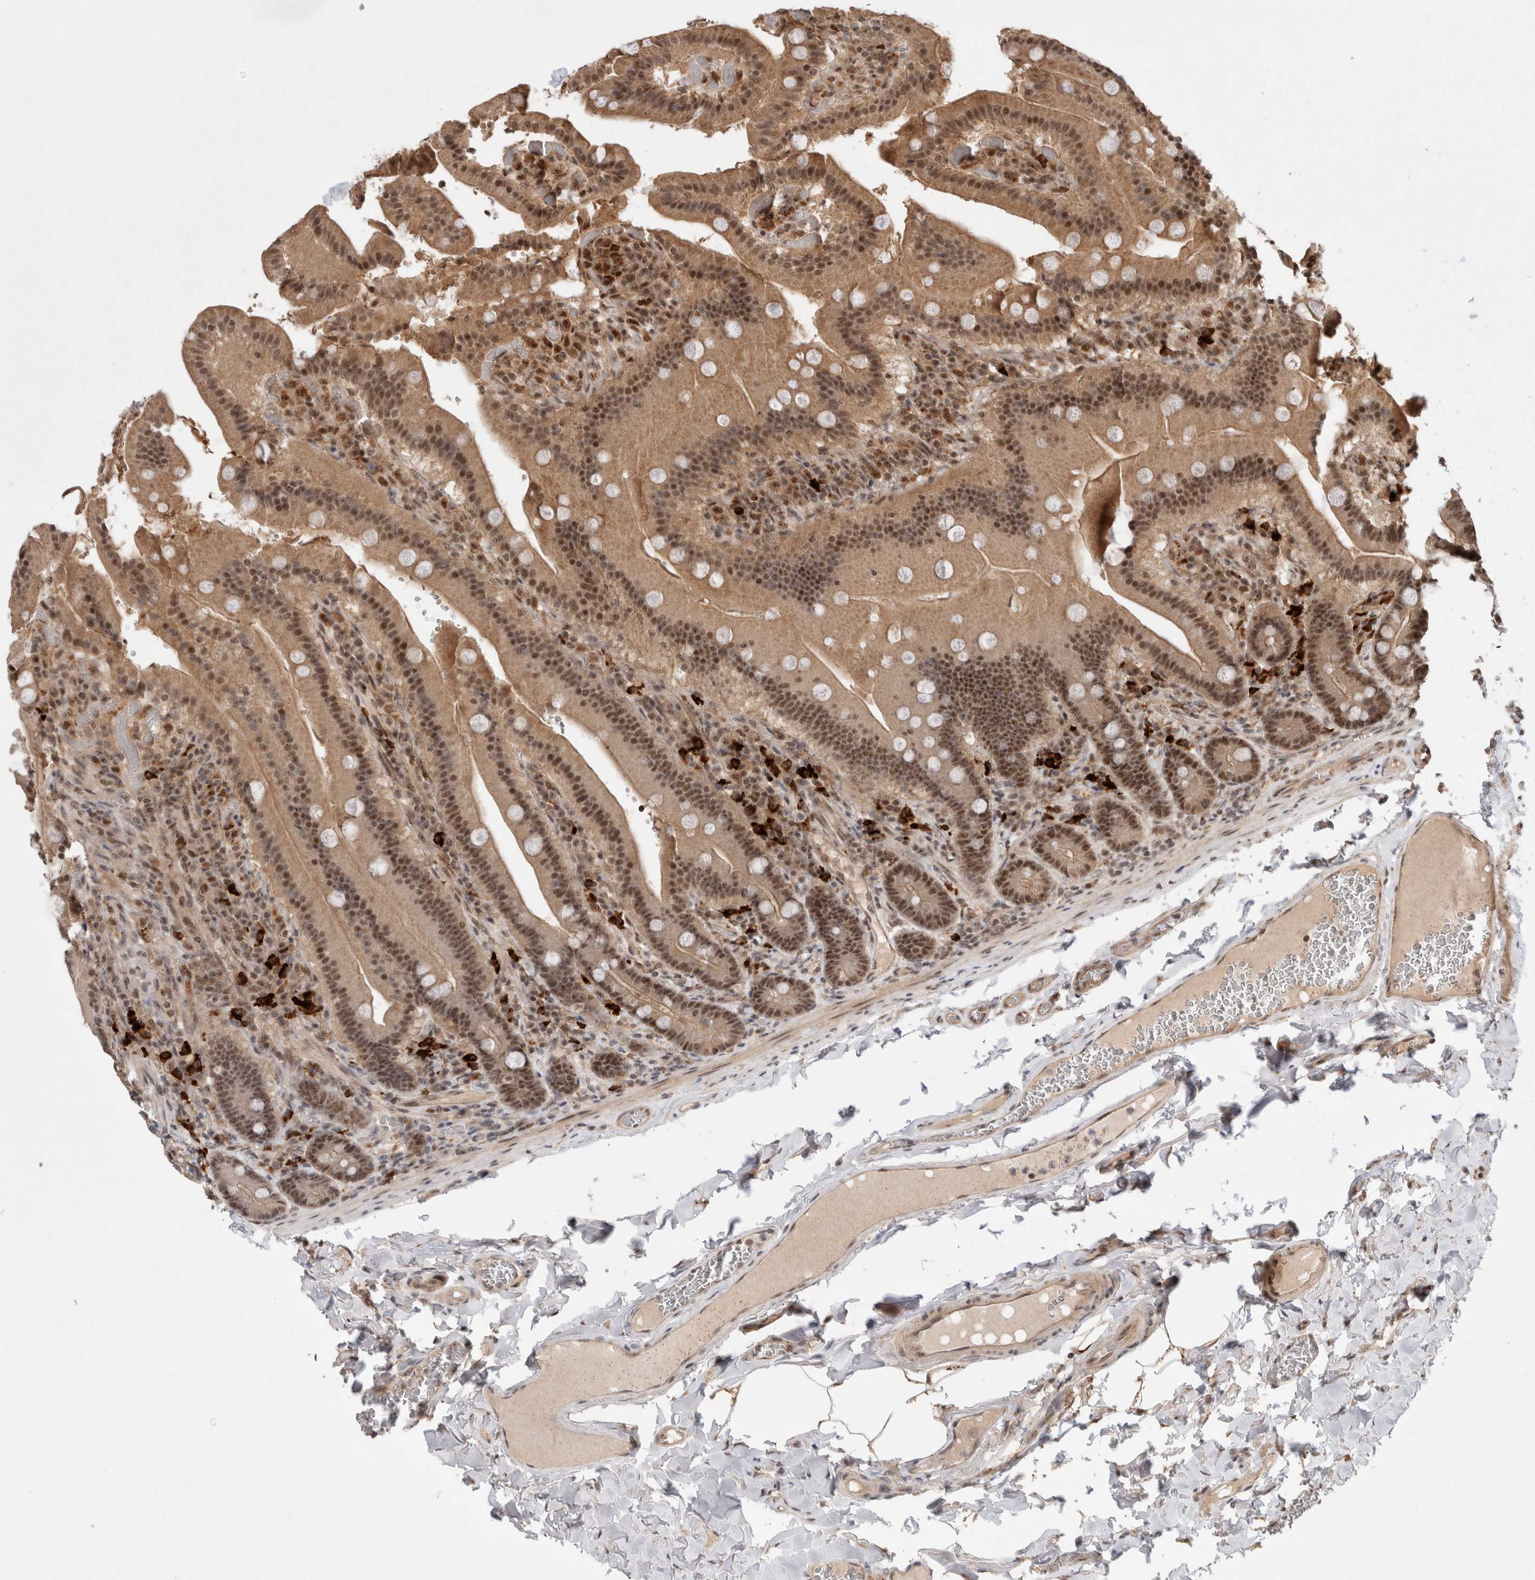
{"staining": {"intensity": "moderate", "quantity": ">75%", "location": "cytoplasmic/membranous,nuclear"}, "tissue": "duodenum", "cell_type": "Glandular cells", "image_type": "normal", "snomed": [{"axis": "morphology", "description": "Normal tissue, NOS"}, {"axis": "topography", "description": "Duodenum"}], "caption": "IHC image of benign duodenum: human duodenum stained using immunohistochemistry (IHC) displays medium levels of moderate protein expression localized specifically in the cytoplasmic/membranous,nuclear of glandular cells, appearing as a cytoplasmic/membranous,nuclear brown color.", "gene": "MPHOSPH6", "patient": {"sex": "female", "age": 62}}